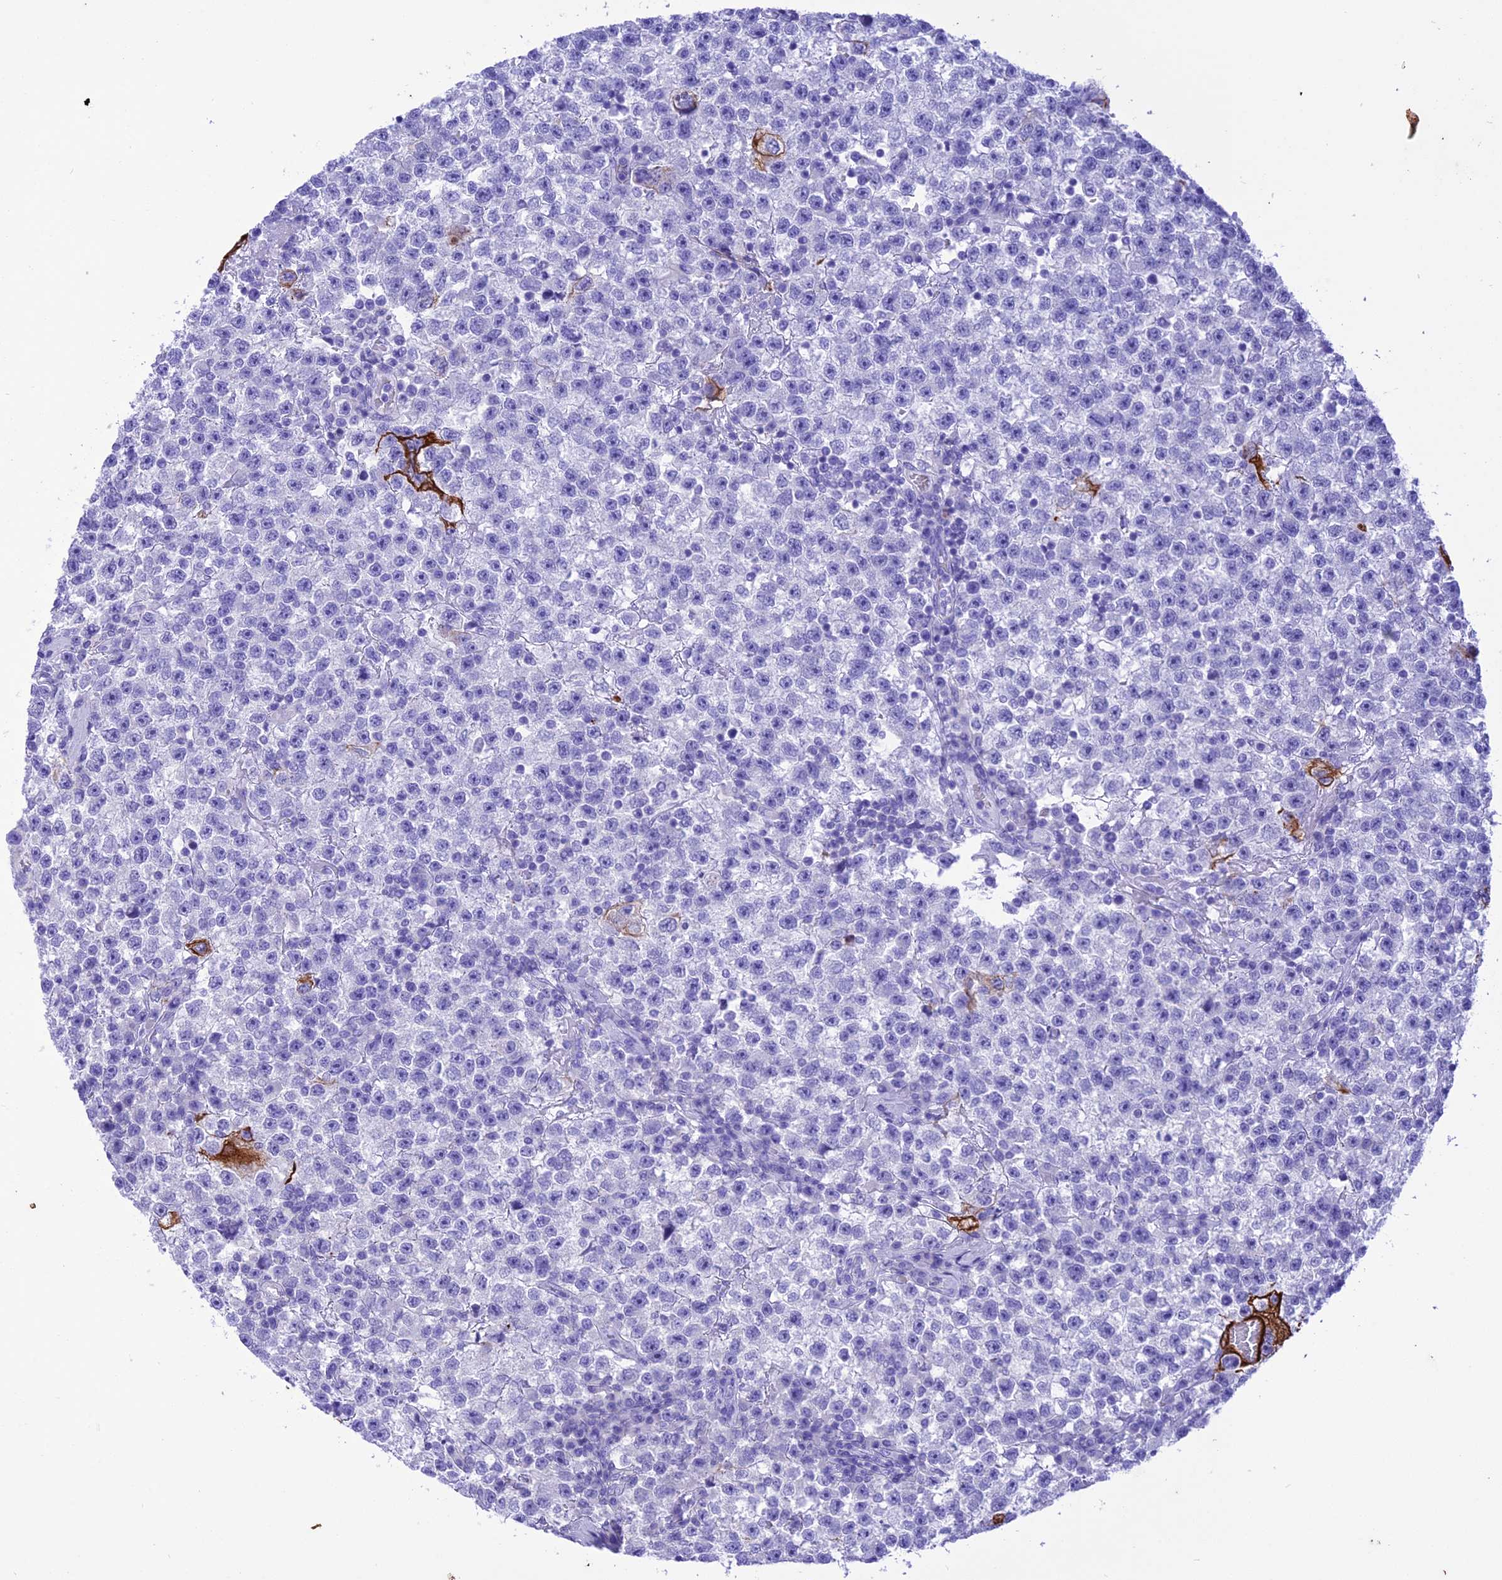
{"staining": {"intensity": "negative", "quantity": "none", "location": "none"}, "tissue": "testis cancer", "cell_type": "Tumor cells", "image_type": "cancer", "snomed": [{"axis": "morphology", "description": "Seminoma, NOS"}, {"axis": "topography", "description": "Testis"}], "caption": "Immunohistochemistry image of neoplastic tissue: testis cancer (seminoma) stained with DAB (3,3'-diaminobenzidine) exhibits no significant protein expression in tumor cells. (DAB (3,3'-diaminobenzidine) IHC, high magnification).", "gene": "VPS52", "patient": {"sex": "male", "age": 22}}